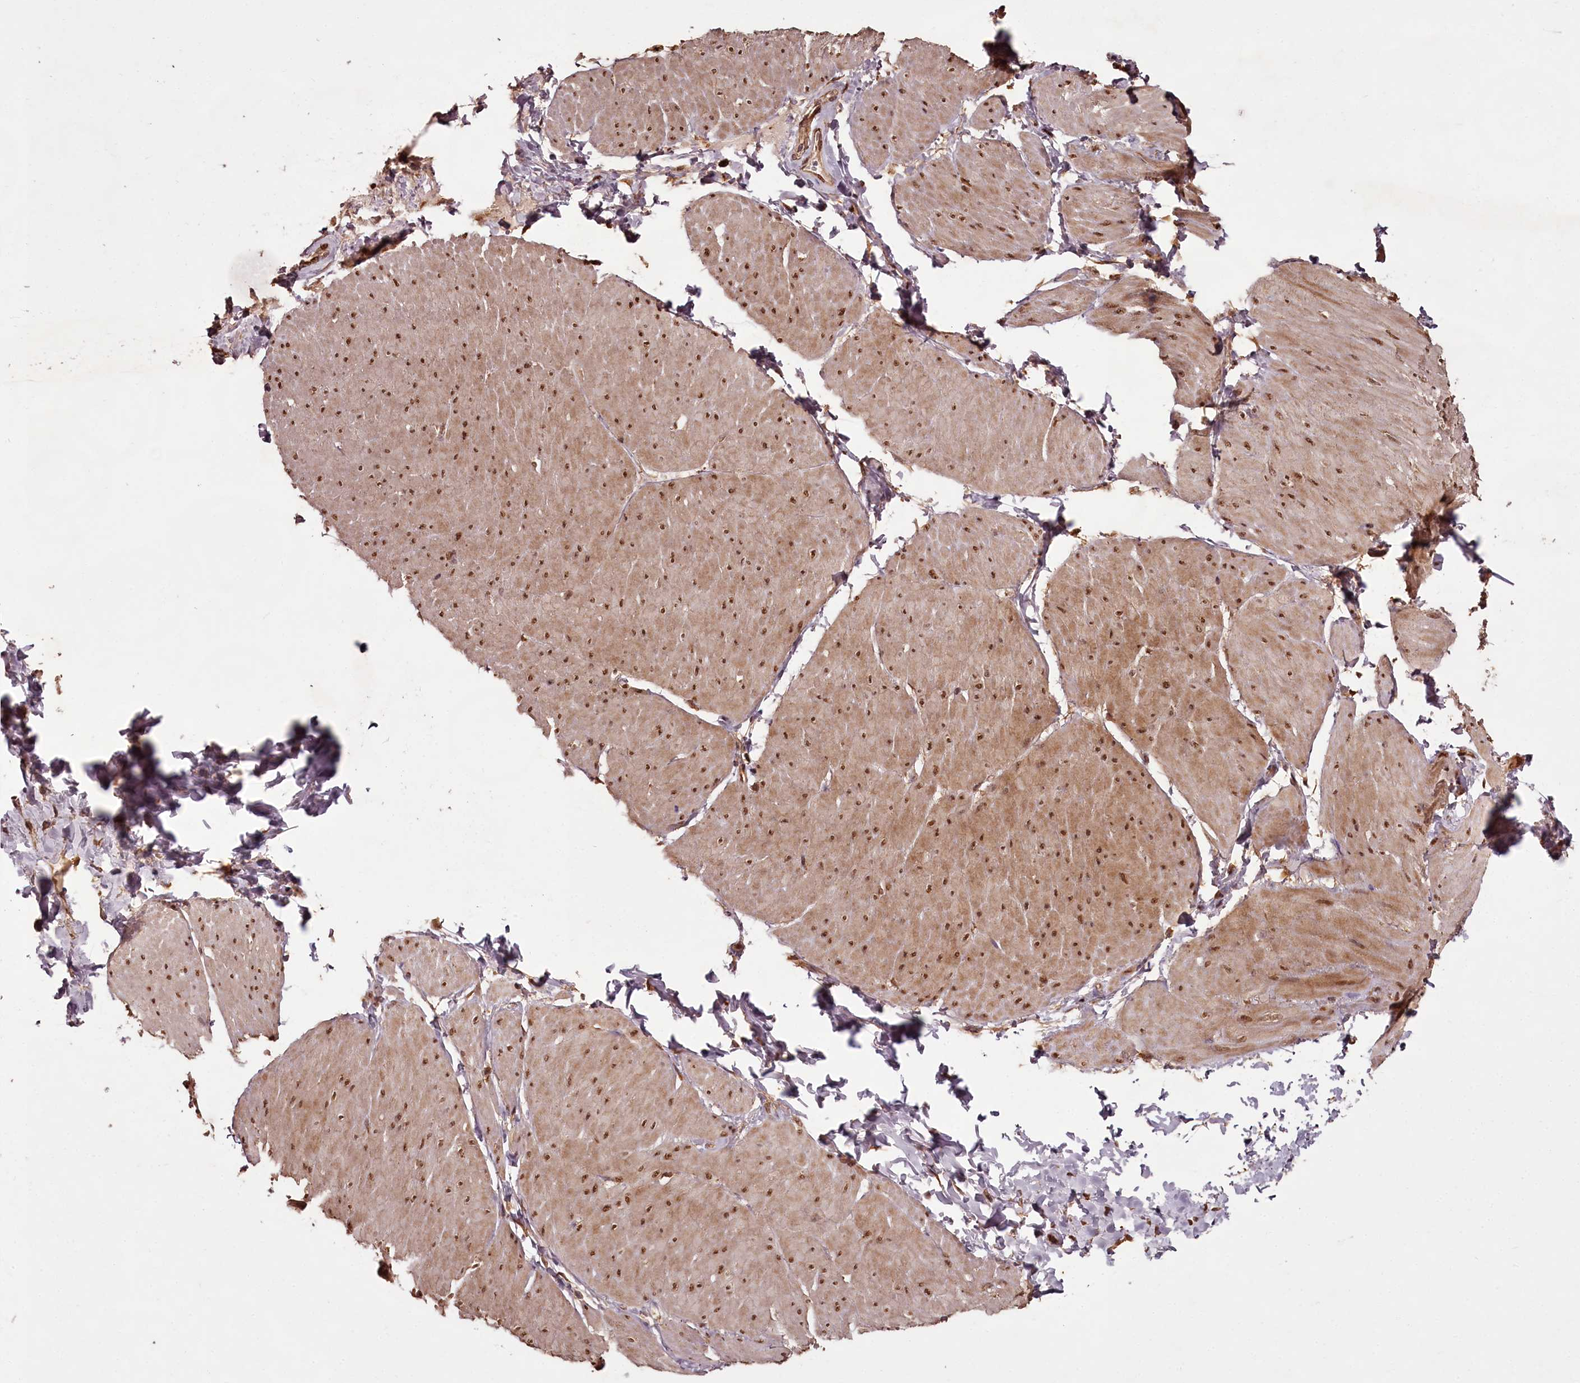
{"staining": {"intensity": "moderate", "quantity": ">75%", "location": "cytoplasmic/membranous,nuclear"}, "tissue": "smooth muscle", "cell_type": "Smooth muscle cells", "image_type": "normal", "snomed": [{"axis": "morphology", "description": "Urothelial carcinoma, High grade"}, {"axis": "topography", "description": "Urinary bladder"}], "caption": "This histopathology image reveals immunohistochemistry (IHC) staining of unremarkable human smooth muscle, with medium moderate cytoplasmic/membranous,nuclear expression in about >75% of smooth muscle cells.", "gene": "NPRL2", "patient": {"sex": "male", "age": 46}}